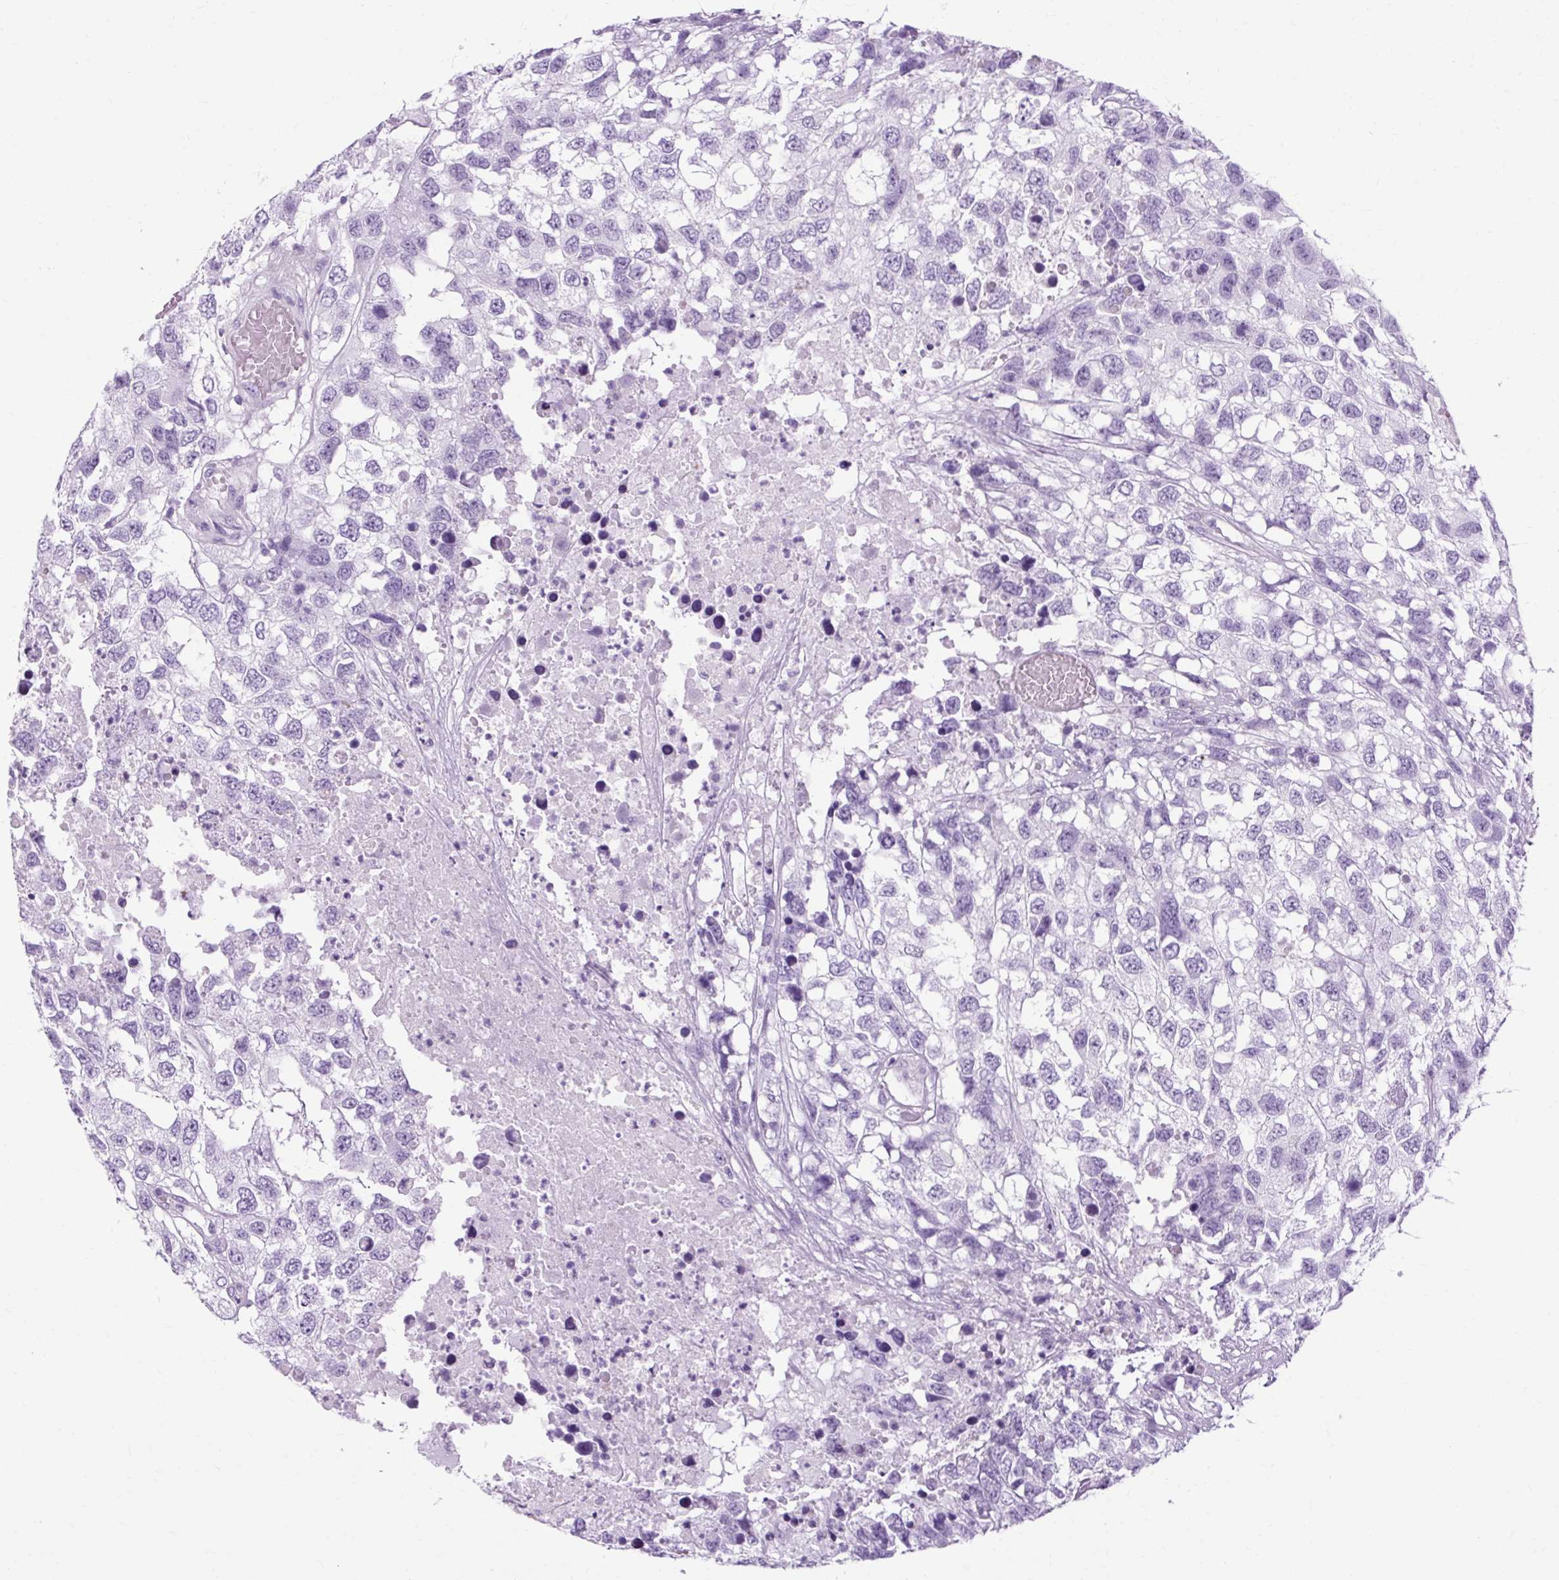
{"staining": {"intensity": "negative", "quantity": "none", "location": "none"}, "tissue": "testis cancer", "cell_type": "Tumor cells", "image_type": "cancer", "snomed": [{"axis": "morphology", "description": "Carcinoma, Embryonal, NOS"}, {"axis": "topography", "description": "Testis"}], "caption": "The histopathology image demonstrates no staining of tumor cells in embryonal carcinoma (testis).", "gene": "OOEP", "patient": {"sex": "male", "age": 83}}